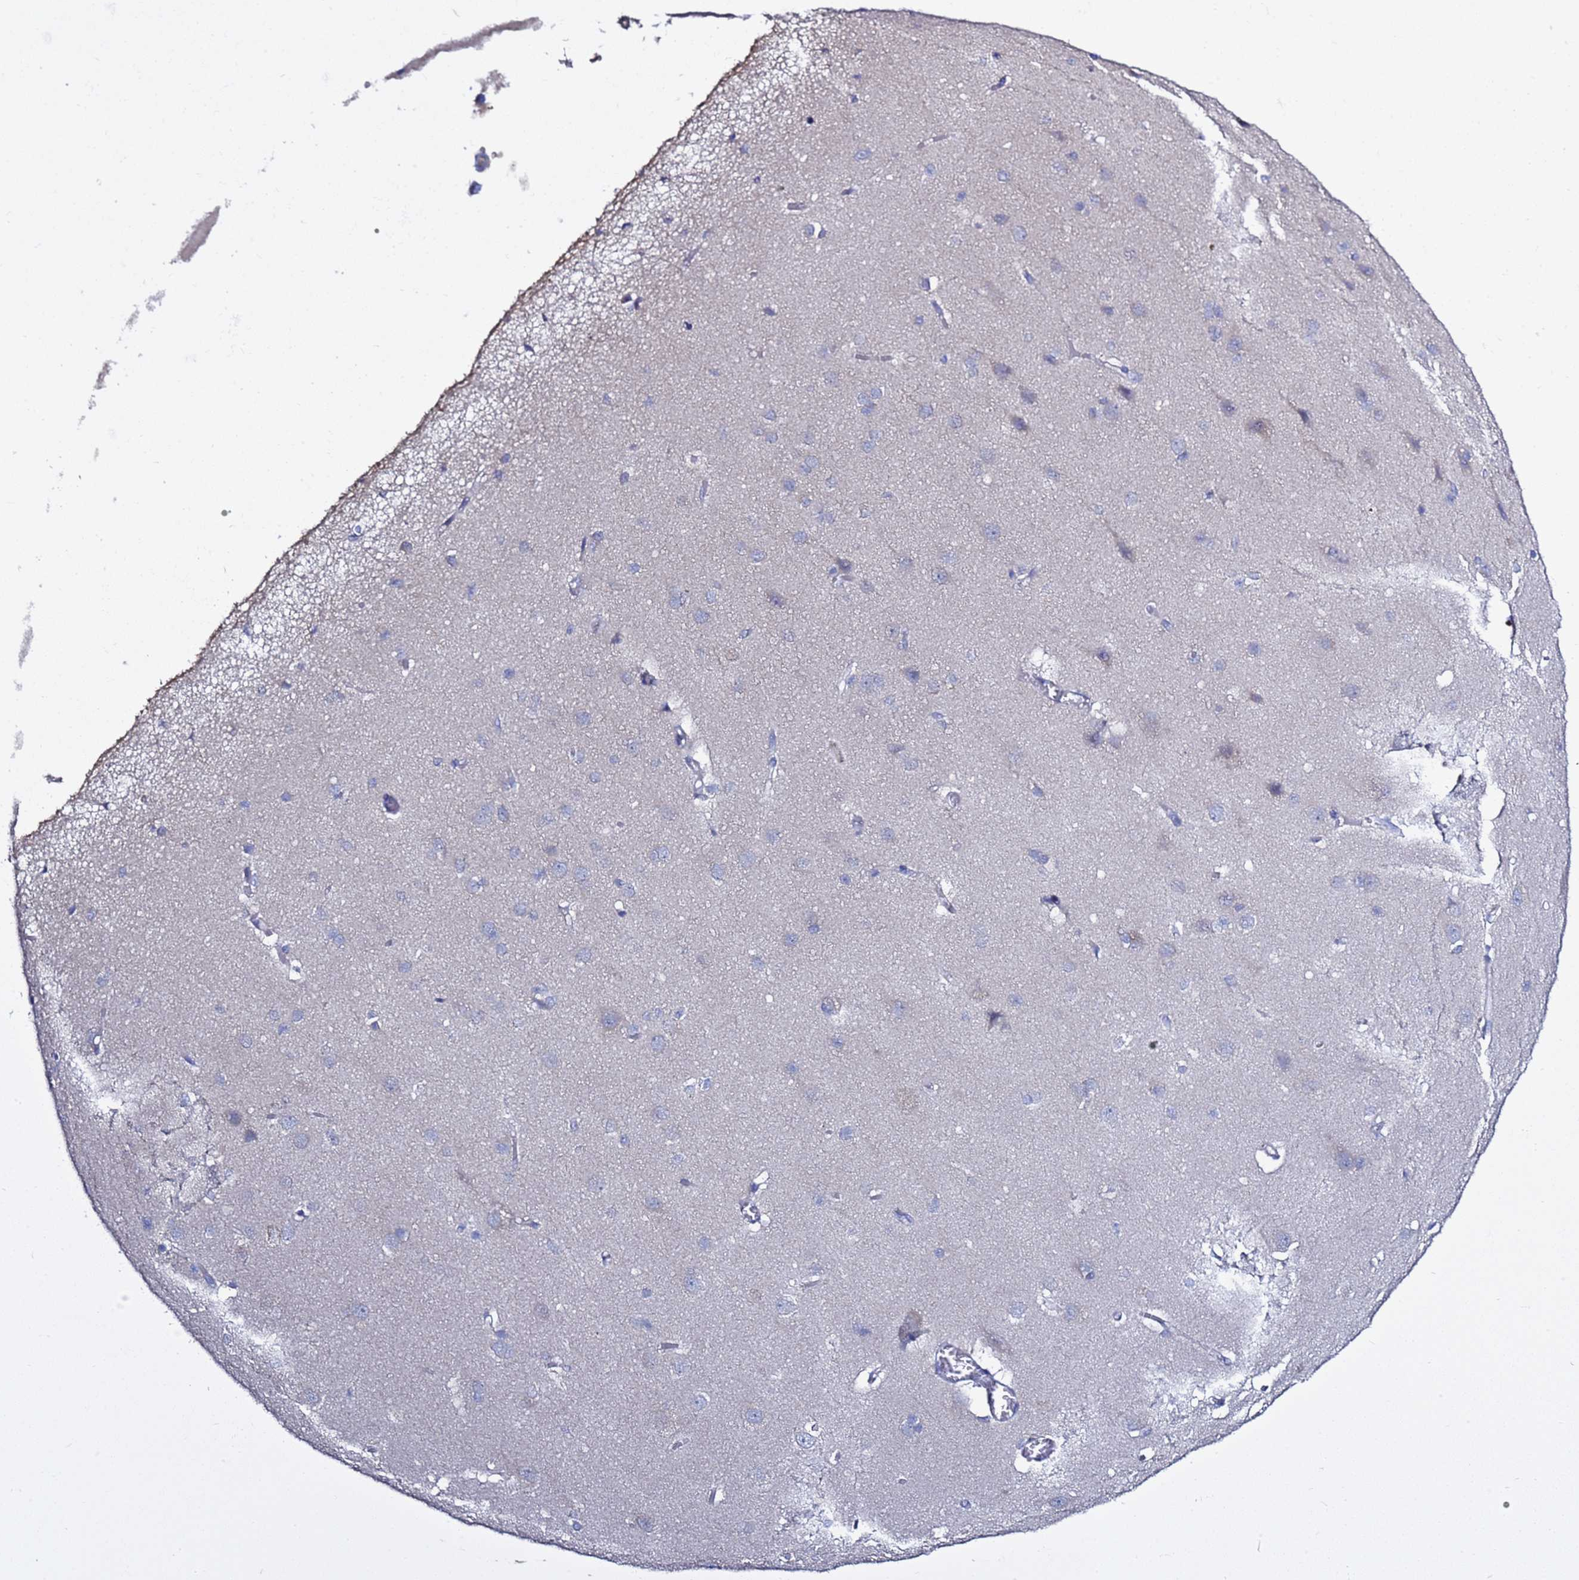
{"staining": {"intensity": "negative", "quantity": "none", "location": "none"}, "tissue": "cerebral cortex", "cell_type": "Endothelial cells", "image_type": "normal", "snomed": [{"axis": "morphology", "description": "Normal tissue, NOS"}, {"axis": "topography", "description": "Cerebral cortex"}], "caption": "Human cerebral cortex stained for a protein using IHC demonstrates no positivity in endothelial cells.", "gene": "RABL2A", "patient": {"sex": "male", "age": 37}}